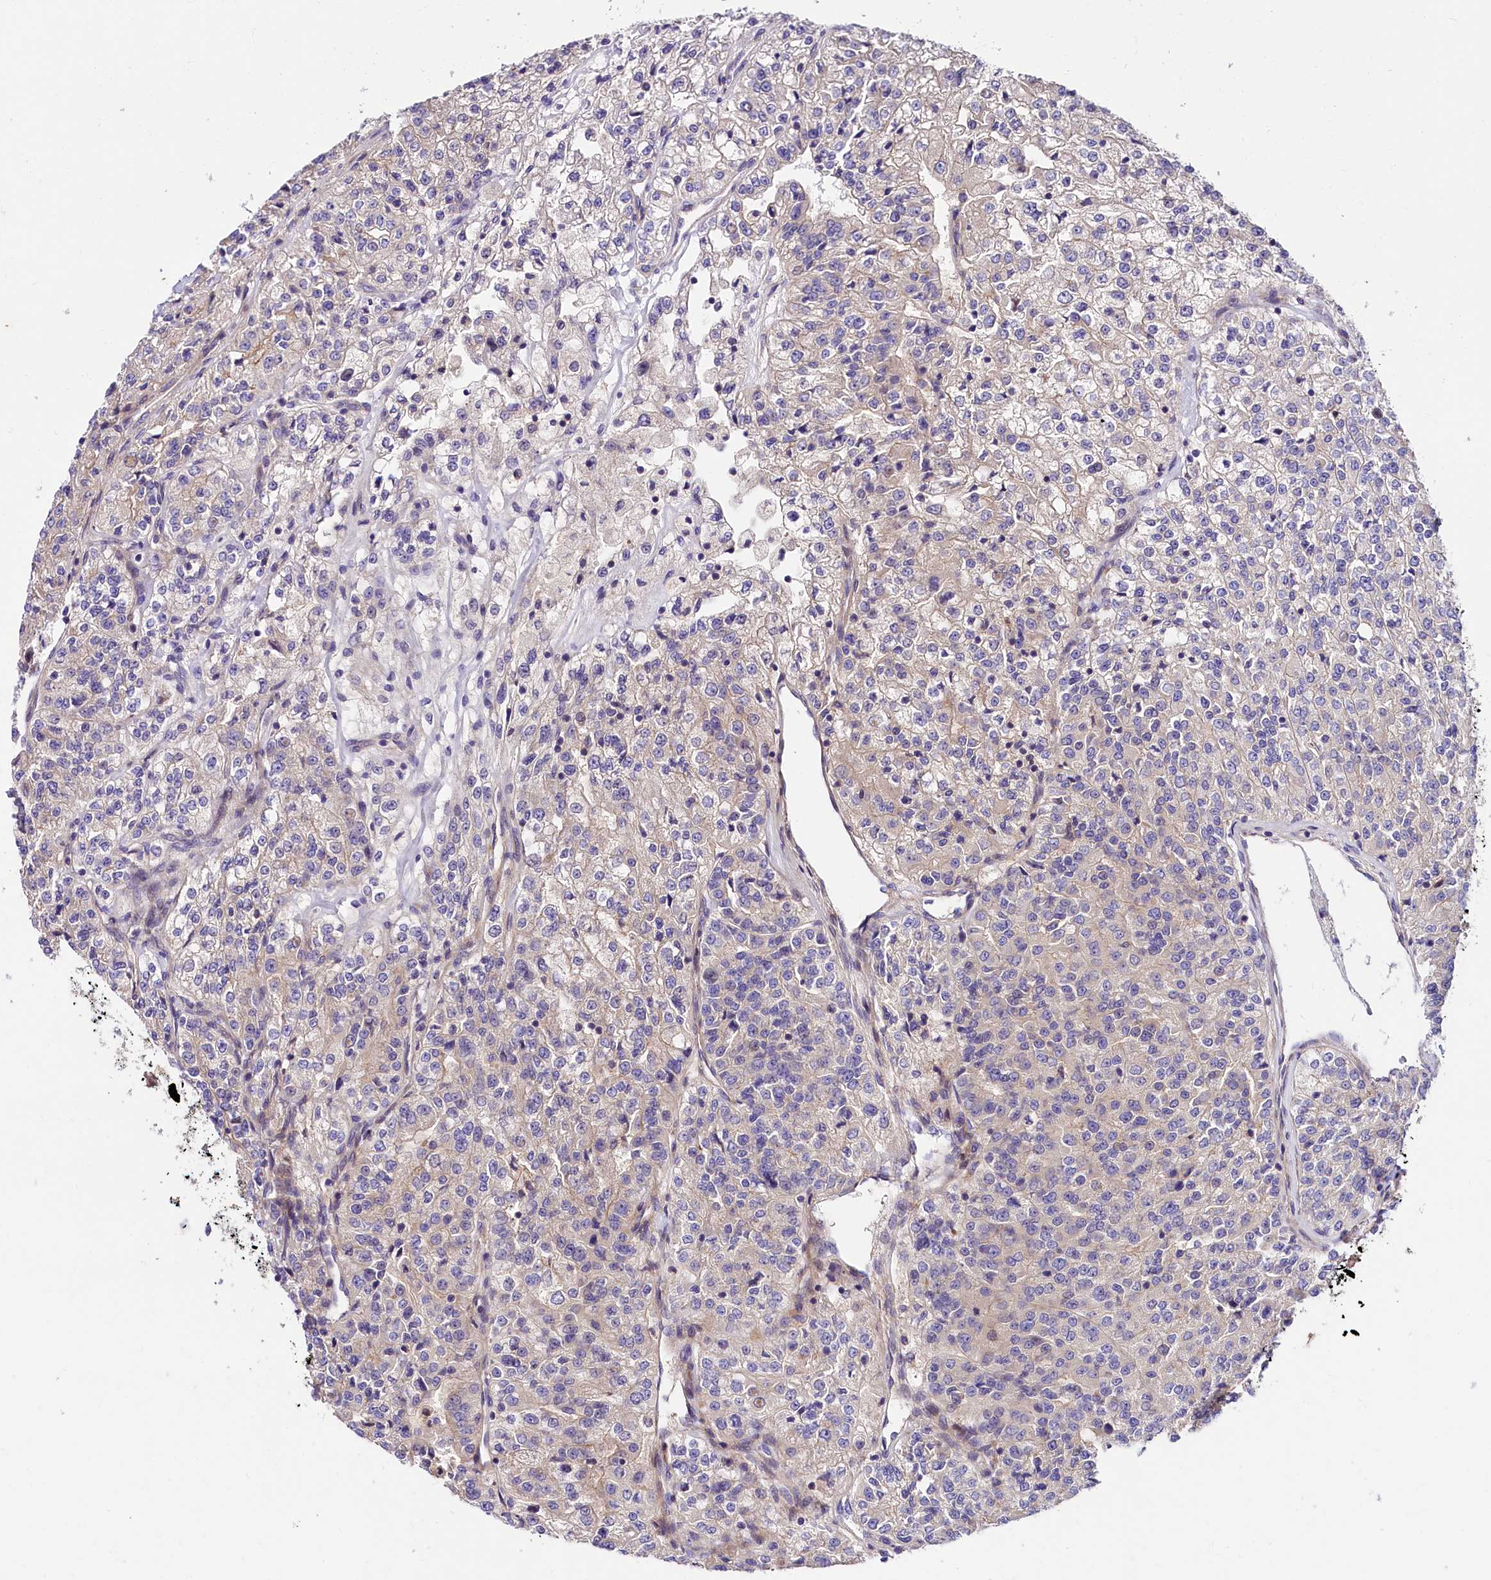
{"staining": {"intensity": "negative", "quantity": "none", "location": "none"}, "tissue": "renal cancer", "cell_type": "Tumor cells", "image_type": "cancer", "snomed": [{"axis": "morphology", "description": "Adenocarcinoma, NOS"}, {"axis": "topography", "description": "Kidney"}], "caption": "Tumor cells are negative for brown protein staining in renal cancer (adenocarcinoma).", "gene": "ARMC6", "patient": {"sex": "female", "age": 63}}